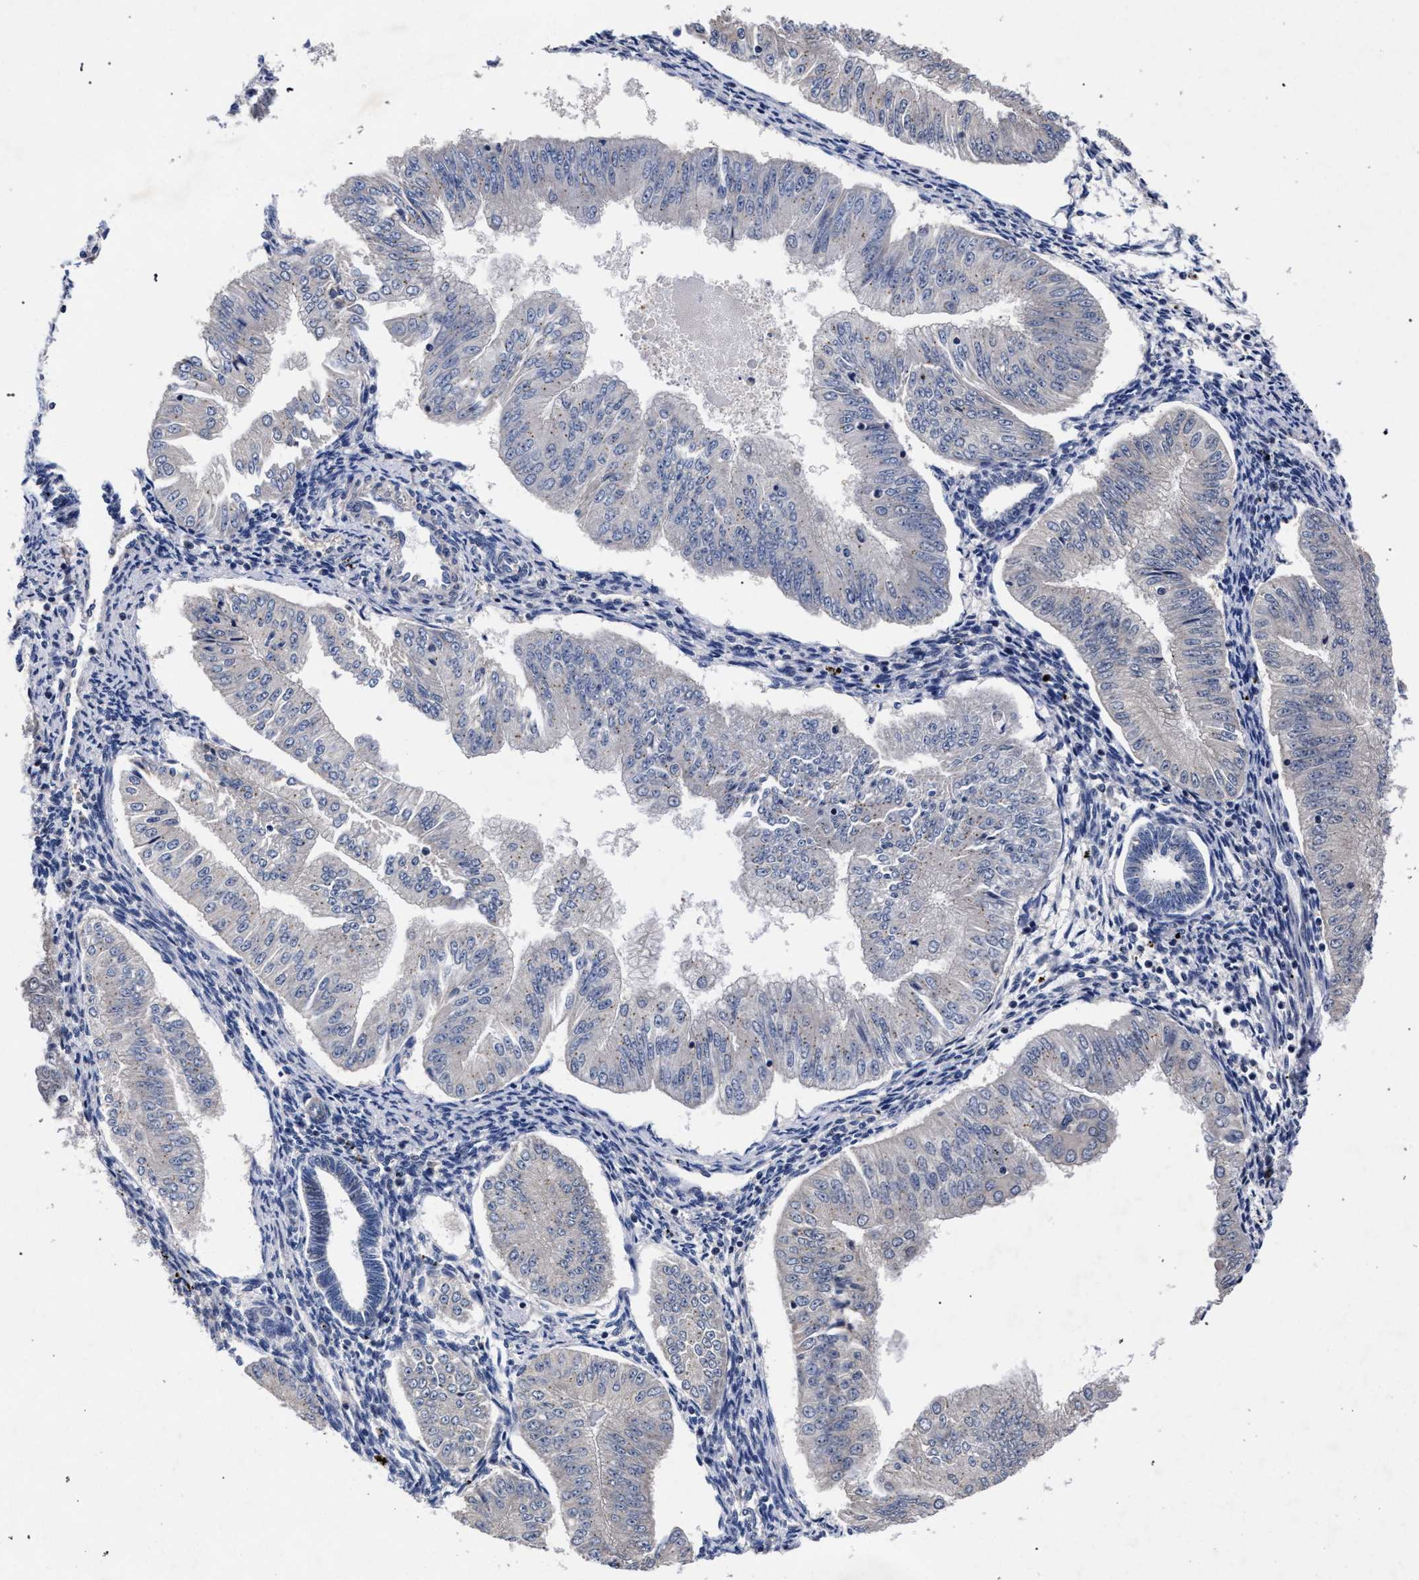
{"staining": {"intensity": "negative", "quantity": "none", "location": "none"}, "tissue": "endometrial cancer", "cell_type": "Tumor cells", "image_type": "cancer", "snomed": [{"axis": "morphology", "description": "Normal tissue, NOS"}, {"axis": "morphology", "description": "Adenocarcinoma, NOS"}, {"axis": "topography", "description": "Endometrium"}], "caption": "Tumor cells are negative for brown protein staining in endometrial cancer. (Stains: DAB immunohistochemistry with hematoxylin counter stain, Microscopy: brightfield microscopy at high magnification).", "gene": "CFAP95", "patient": {"sex": "female", "age": 53}}